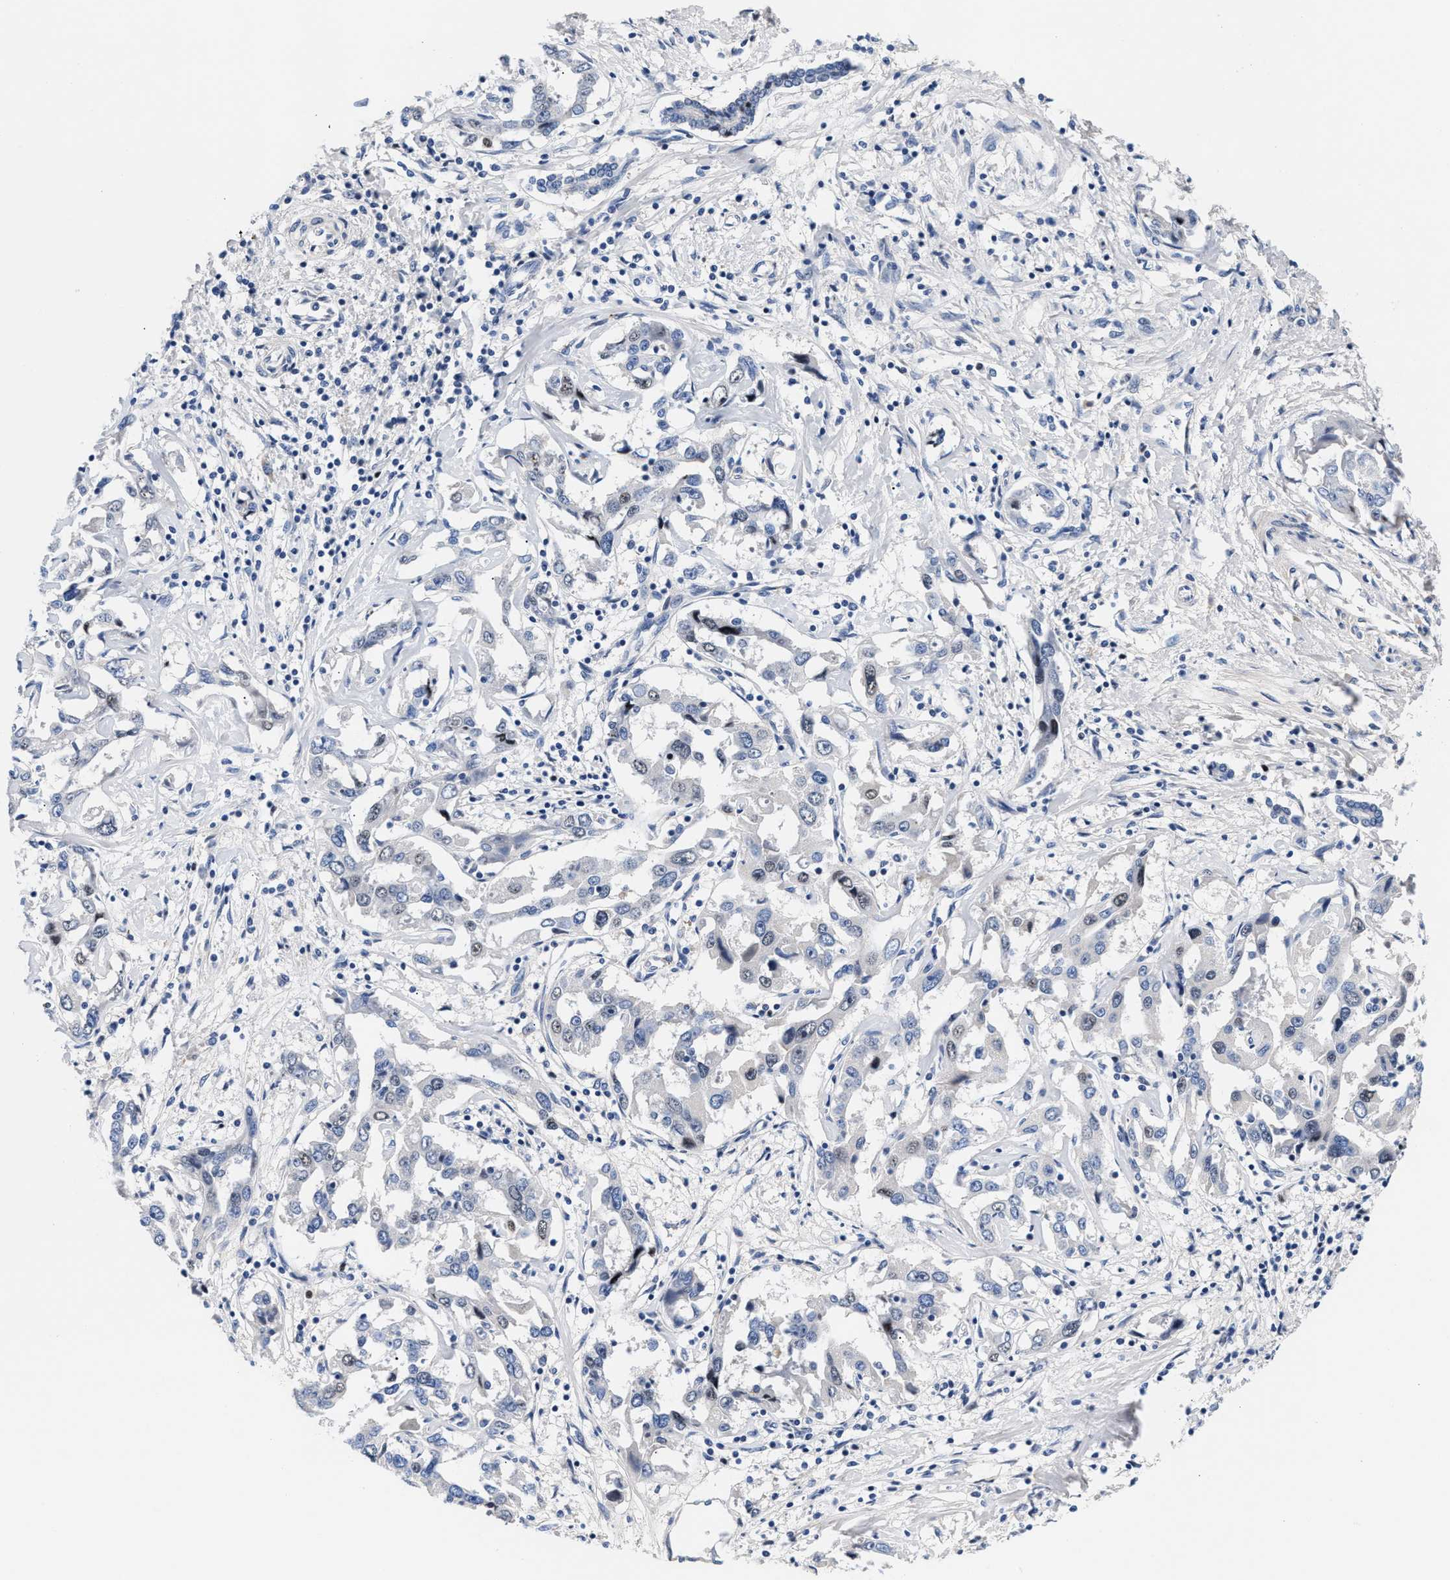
{"staining": {"intensity": "moderate", "quantity": "<25%", "location": "nuclear"}, "tissue": "liver cancer", "cell_type": "Tumor cells", "image_type": "cancer", "snomed": [{"axis": "morphology", "description": "Cholangiocarcinoma"}, {"axis": "topography", "description": "Liver"}], "caption": "Immunohistochemical staining of human liver cancer shows moderate nuclear protein positivity in about <25% of tumor cells.", "gene": "ACTL7B", "patient": {"sex": "male", "age": 59}}